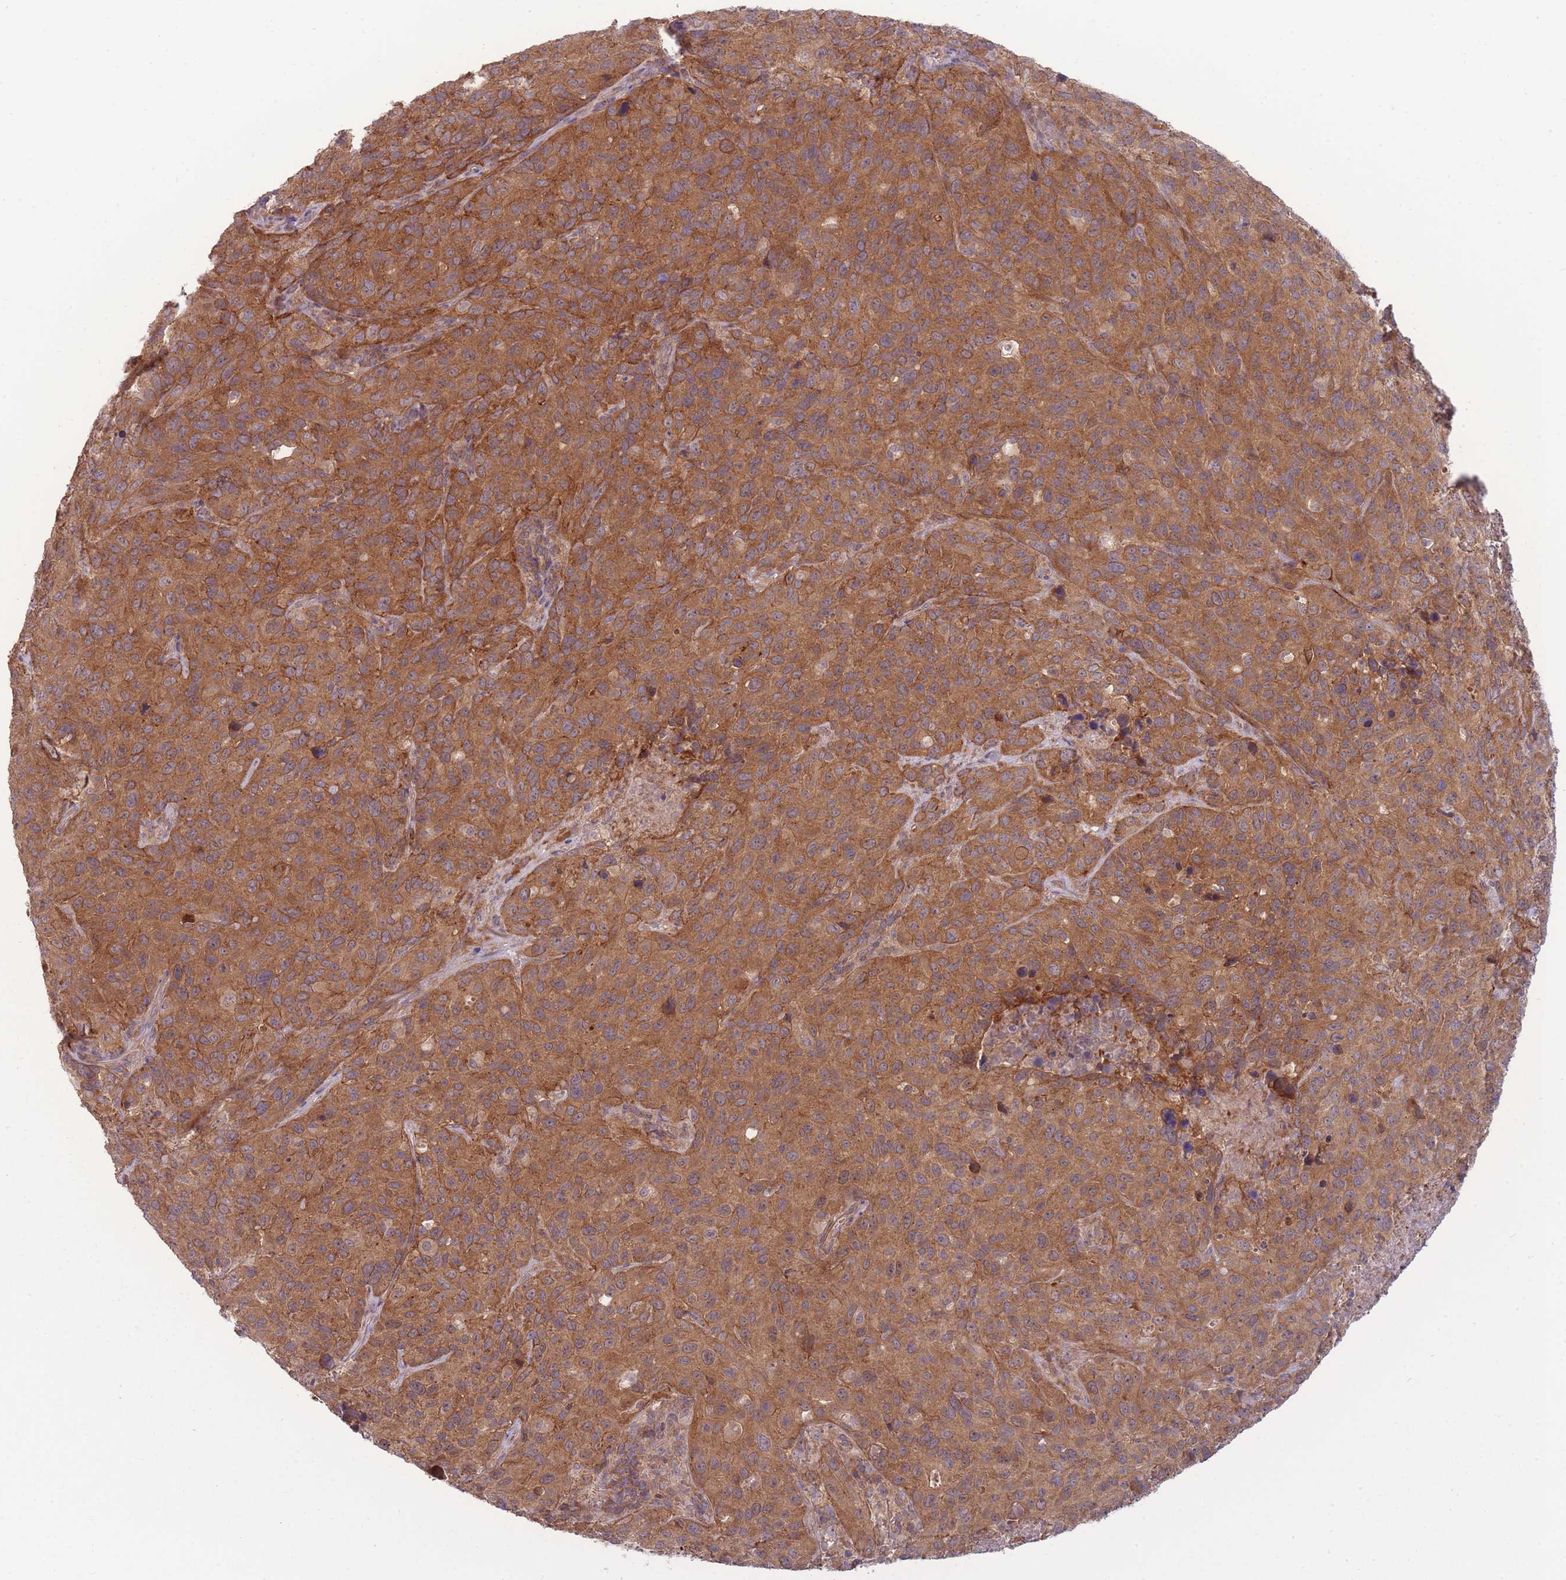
{"staining": {"intensity": "moderate", "quantity": ">75%", "location": "cytoplasmic/membranous"}, "tissue": "cervical cancer", "cell_type": "Tumor cells", "image_type": "cancer", "snomed": [{"axis": "morphology", "description": "Squamous cell carcinoma, NOS"}, {"axis": "topography", "description": "Cervix"}], "caption": "Cervical cancer stained with a brown dye reveals moderate cytoplasmic/membranous positive positivity in about >75% of tumor cells.", "gene": "PFDN6", "patient": {"sex": "female", "age": 51}}